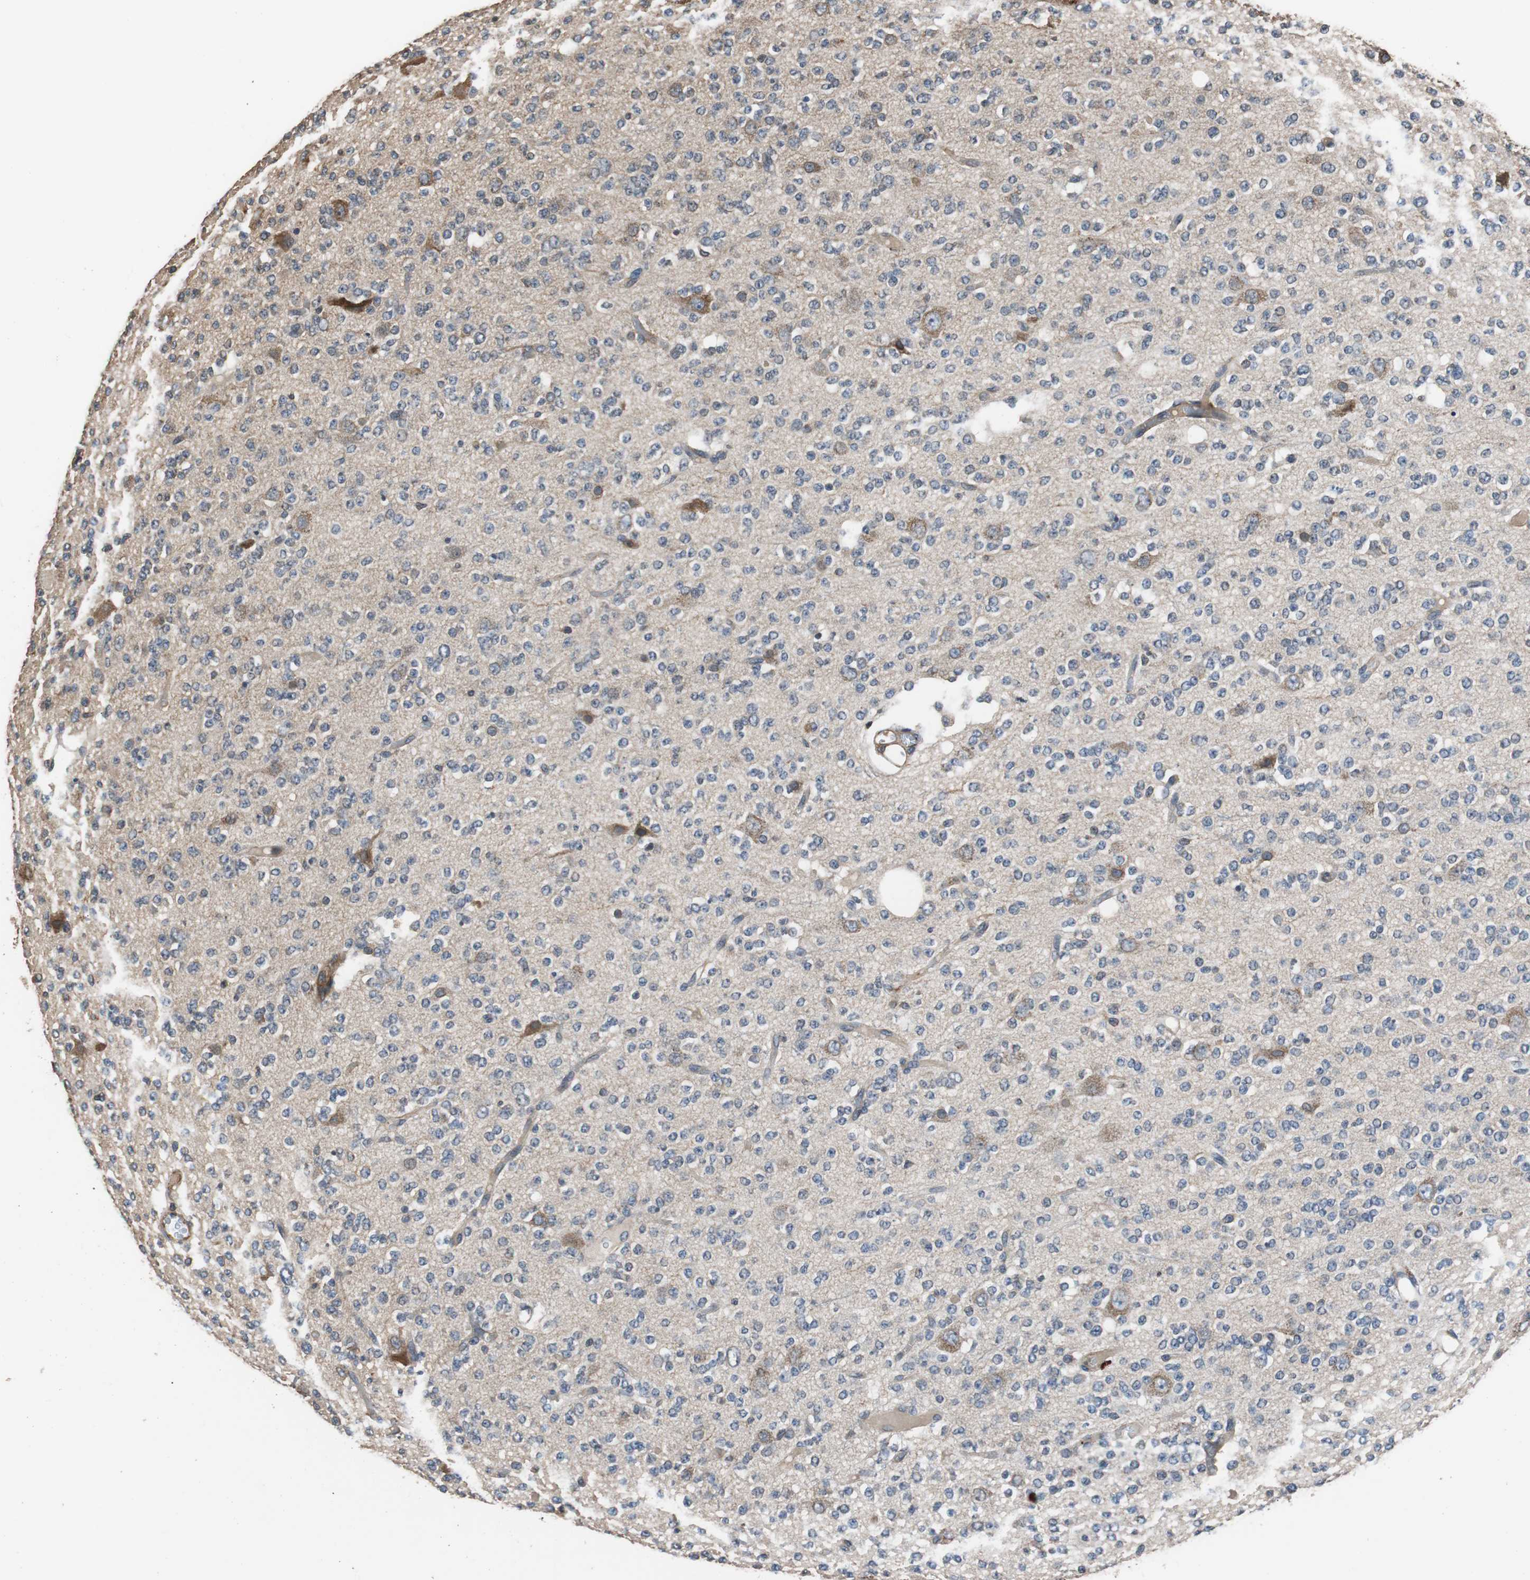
{"staining": {"intensity": "weak", "quantity": "25%-75%", "location": "cytoplasmic/membranous"}, "tissue": "glioma", "cell_type": "Tumor cells", "image_type": "cancer", "snomed": [{"axis": "morphology", "description": "Glioma, malignant, Low grade"}, {"axis": "topography", "description": "Brain"}], "caption": "This is an image of IHC staining of glioma, which shows weak staining in the cytoplasmic/membranous of tumor cells.", "gene": "PITRM1", "patient": {"sex": "male", "age": 38}}